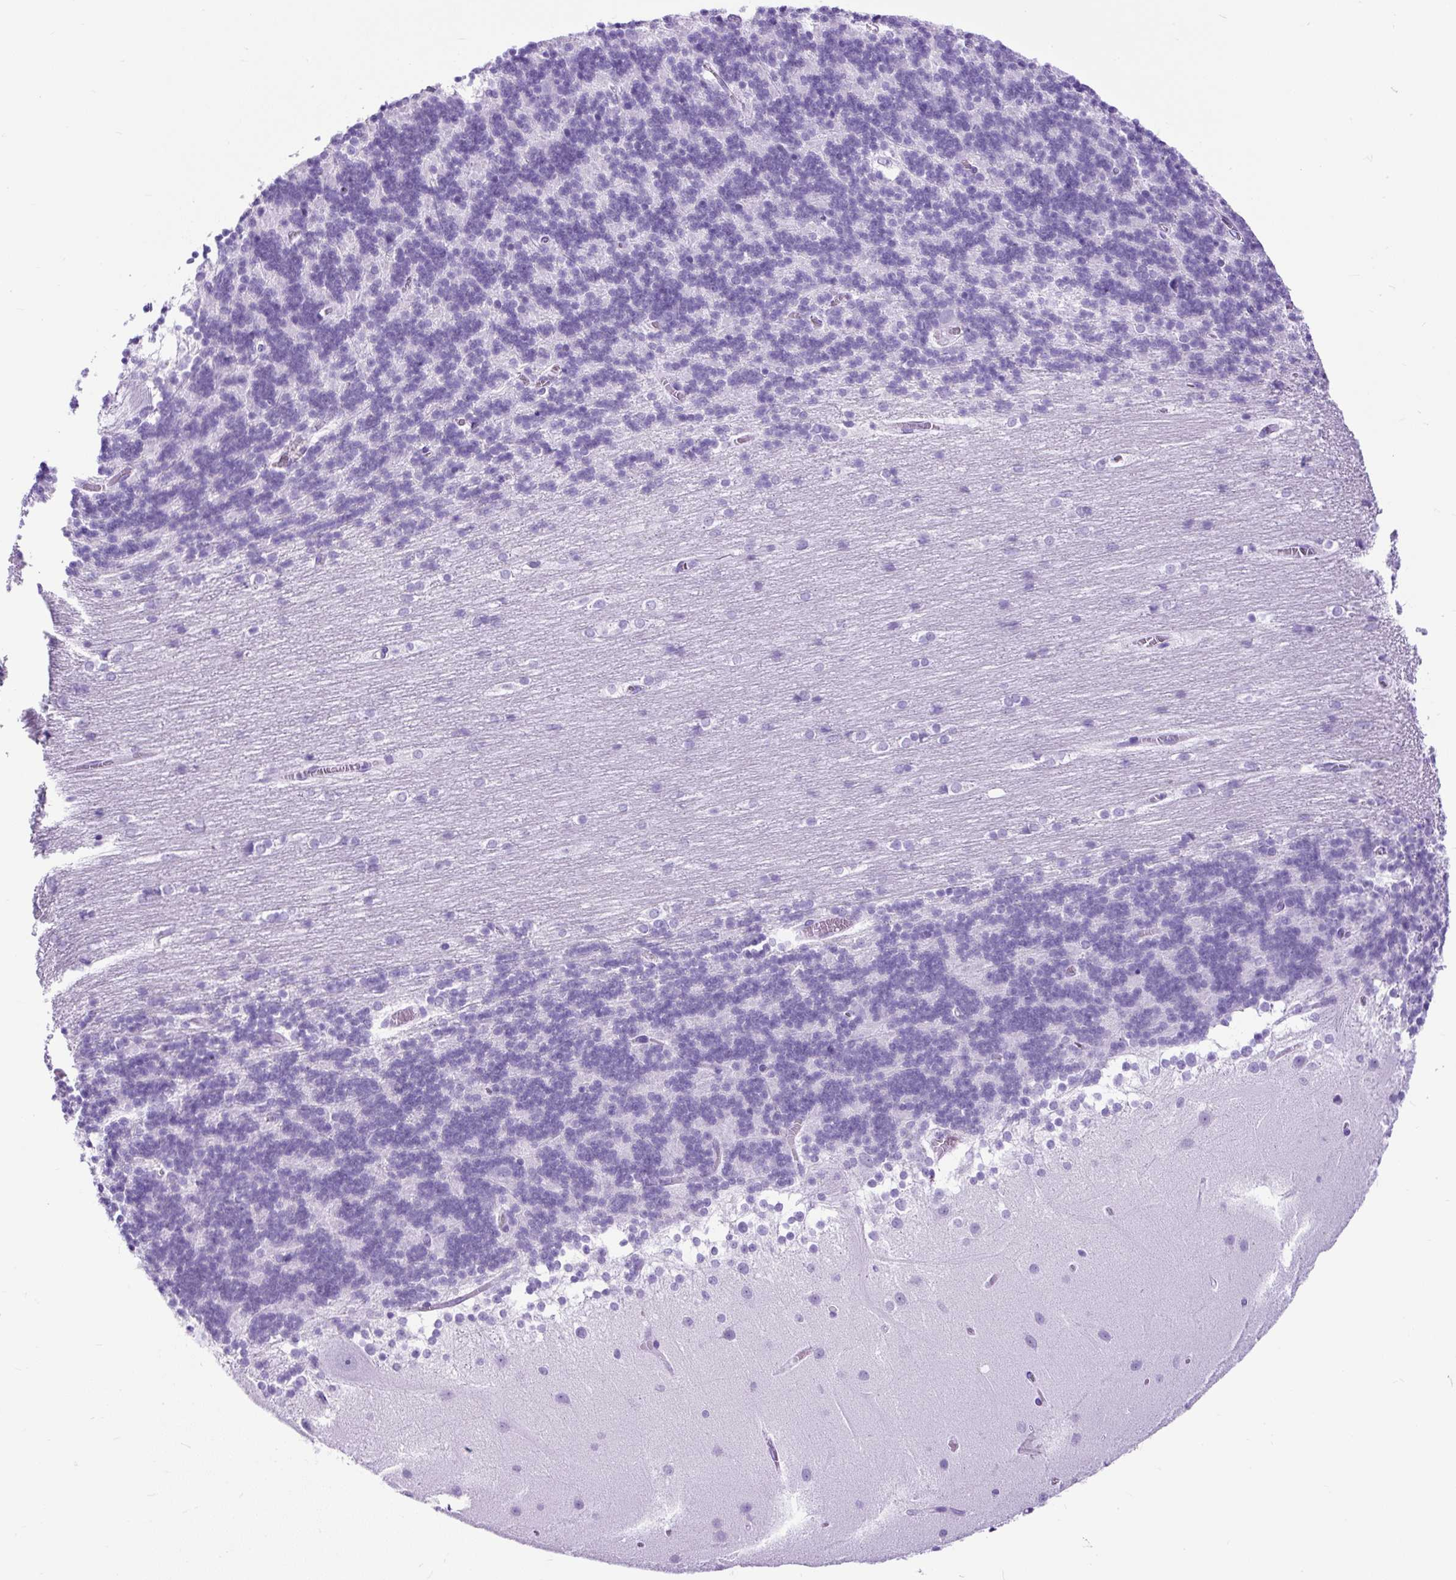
{"staining": {"intensity": "negative", "quantity": "none", "location": "none"}, "tissue": "cerebellum", "cell_type": "Cells in granular layer", "image_type": "normal", "snomed": [{"axis": "morphology", "description": "Normal tissue, NOS"}, {"axis": "topography", "description": "Cerebellum"}], "caption": "Benign cerebellum was stained to show a protein in brown. There is no significant staining in cells in granular layer. (DAB immunohistochemistry (IHC), high magnification).", "gene": "PDIA2", "patient": {"sex": "female", "age": 54}}